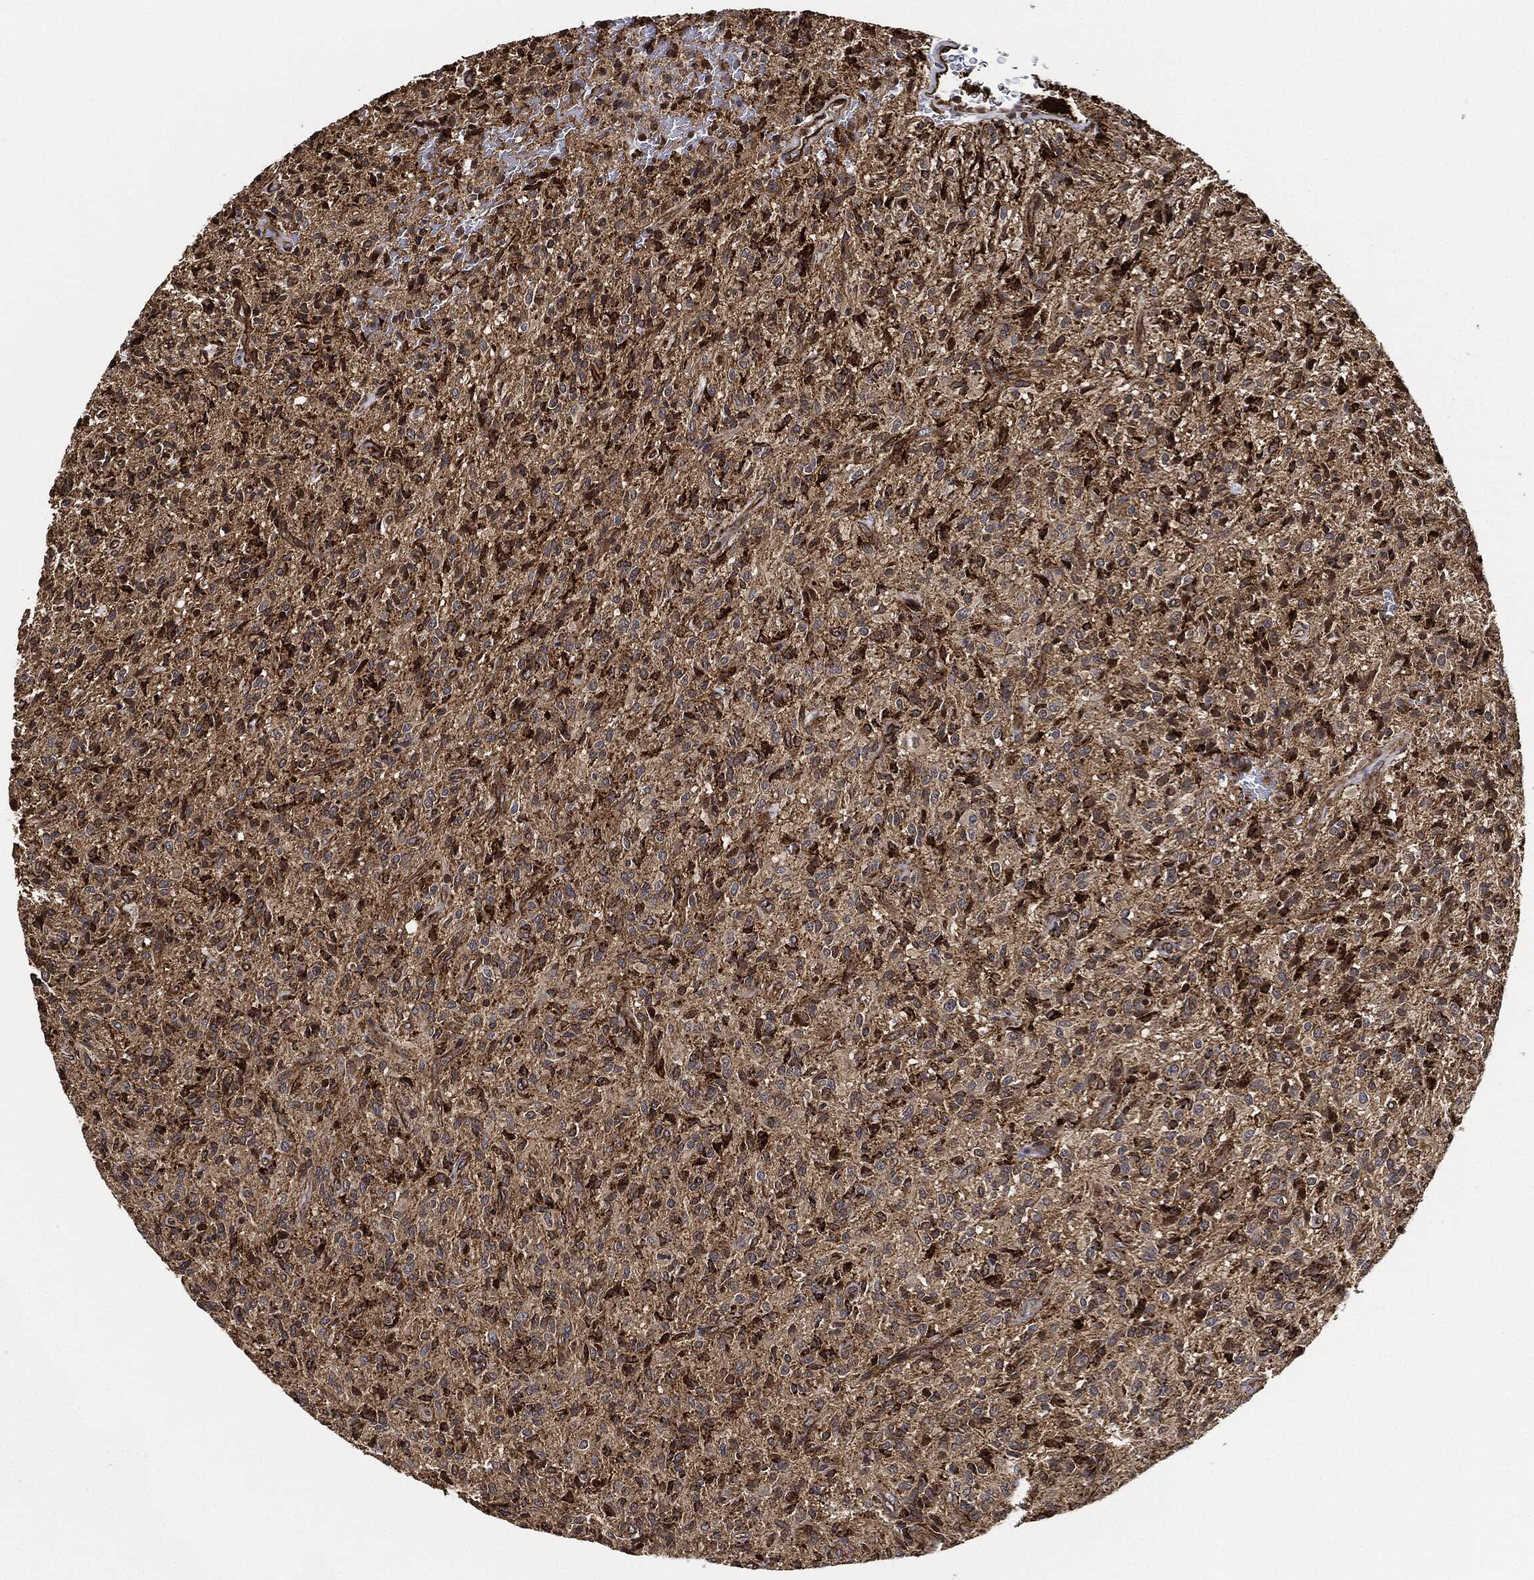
{"staining": {"intensity": "strong", "quantity": "<25%", "location": "nuclear"}, "tissue": "glioma", "cell_type": "Tumor cells", "image_type": "cancer", "snomed": [{"axis": "morphology", "description": "Glioma, malignant, High grade"}, {"axis": "topography", "description": "Brain"}], "caption": "Immunohistochemical staining of high-grade glioma (malignant) displays strong nuclear protein staining in approximately <25% of tumor cells. (IHC, brightfield microscopy, high magnification).", "gene": "MAP3K3", "patient": {"sex": "male", "age": 64}}